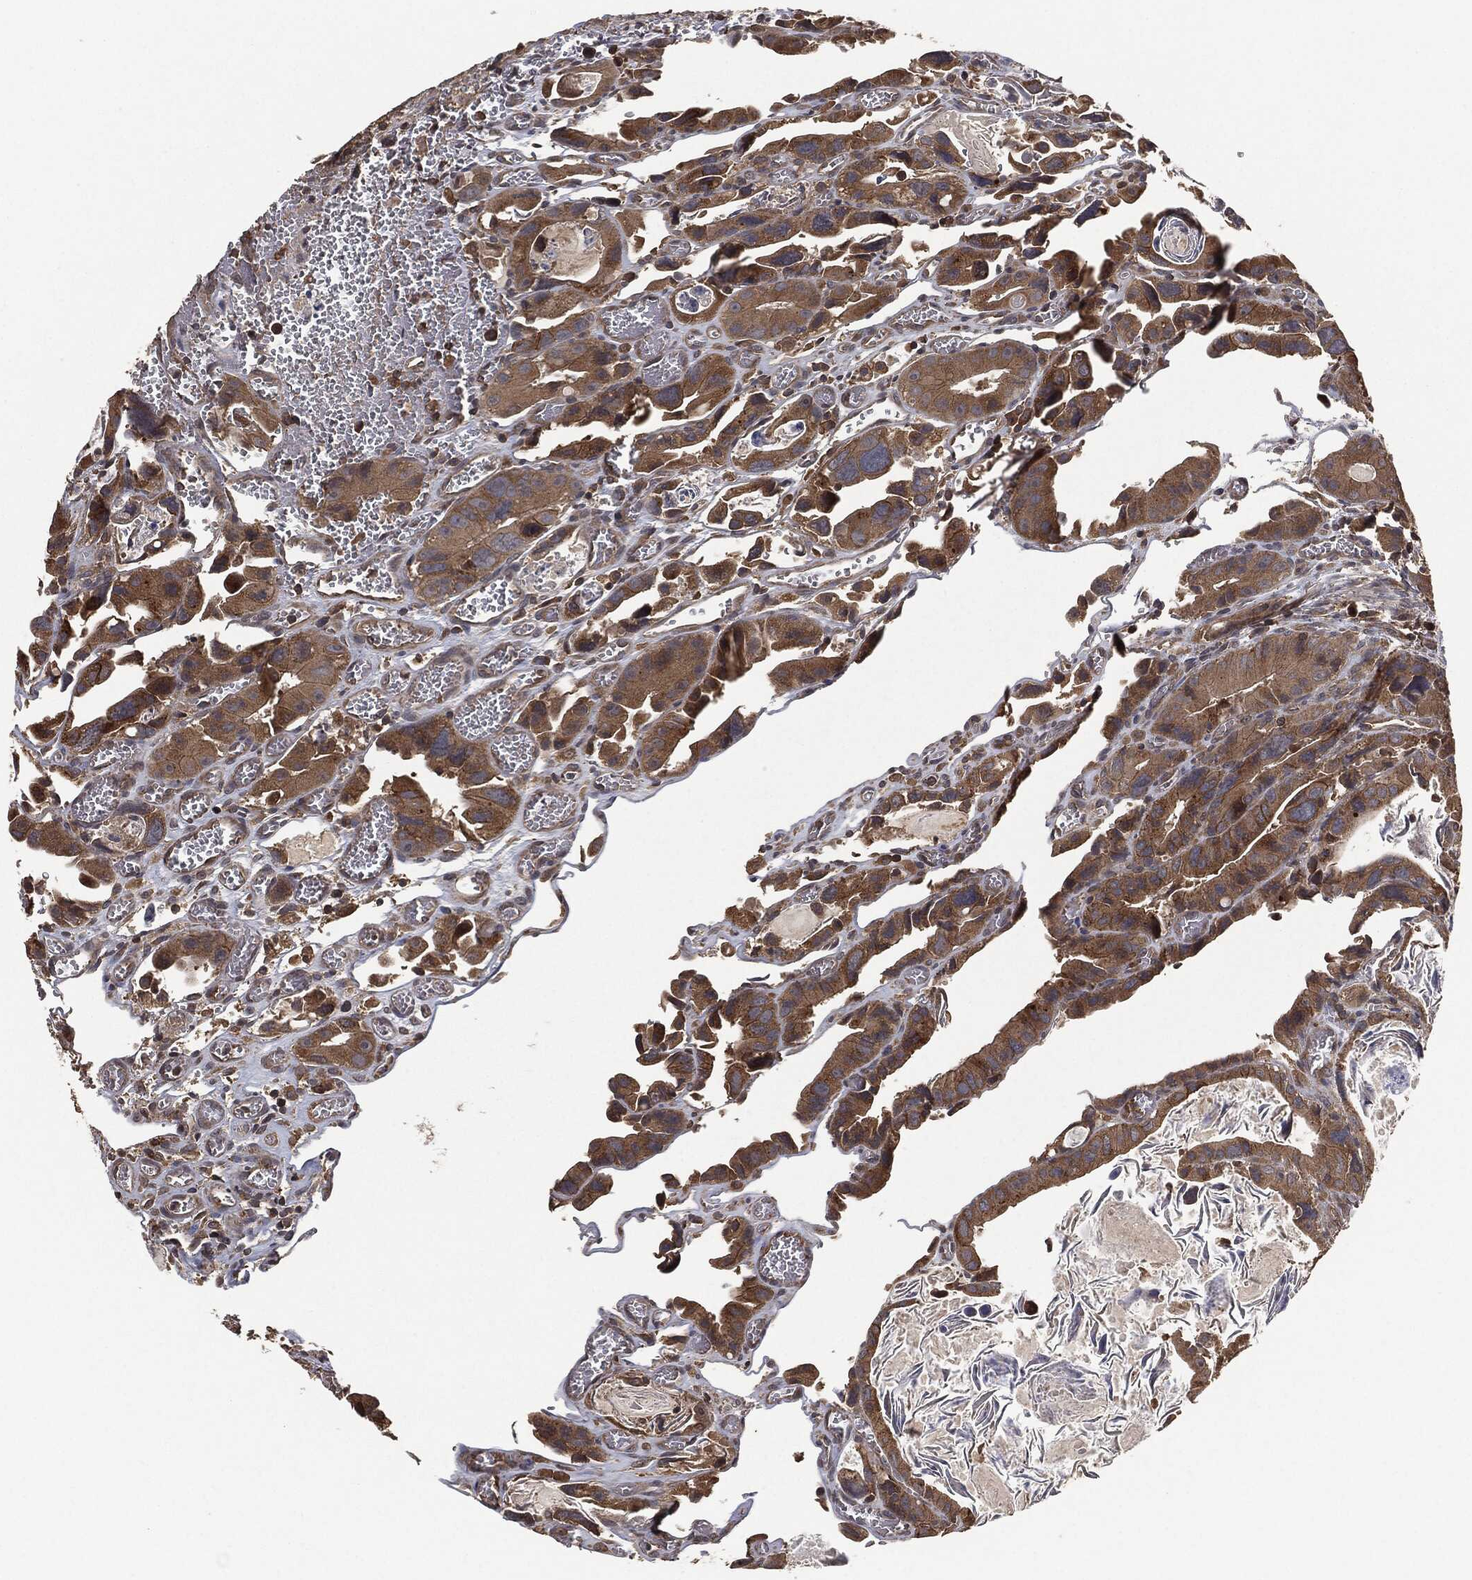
{"staining": {"intensity": "moderate", "quantity": ">75%", "location": "cytoplasmic/membranous"}, "tissue": "colorectal cancer", "cell_type": "Tumor cells", "image_type": "cancer", "snomed": [{"axis": "morphology", "description": "Adenocarcinoma, NOS"}, {"axis": "topography", "description": "Rectum"}], "caption": "Protein analysis of colorectal cancer tissue reveals moderate cytoplasmic/membranous staining in approximately >75% of tumor cells.", "gene": "ERBIN", "patient": {"sex": "male", "age": 64}}